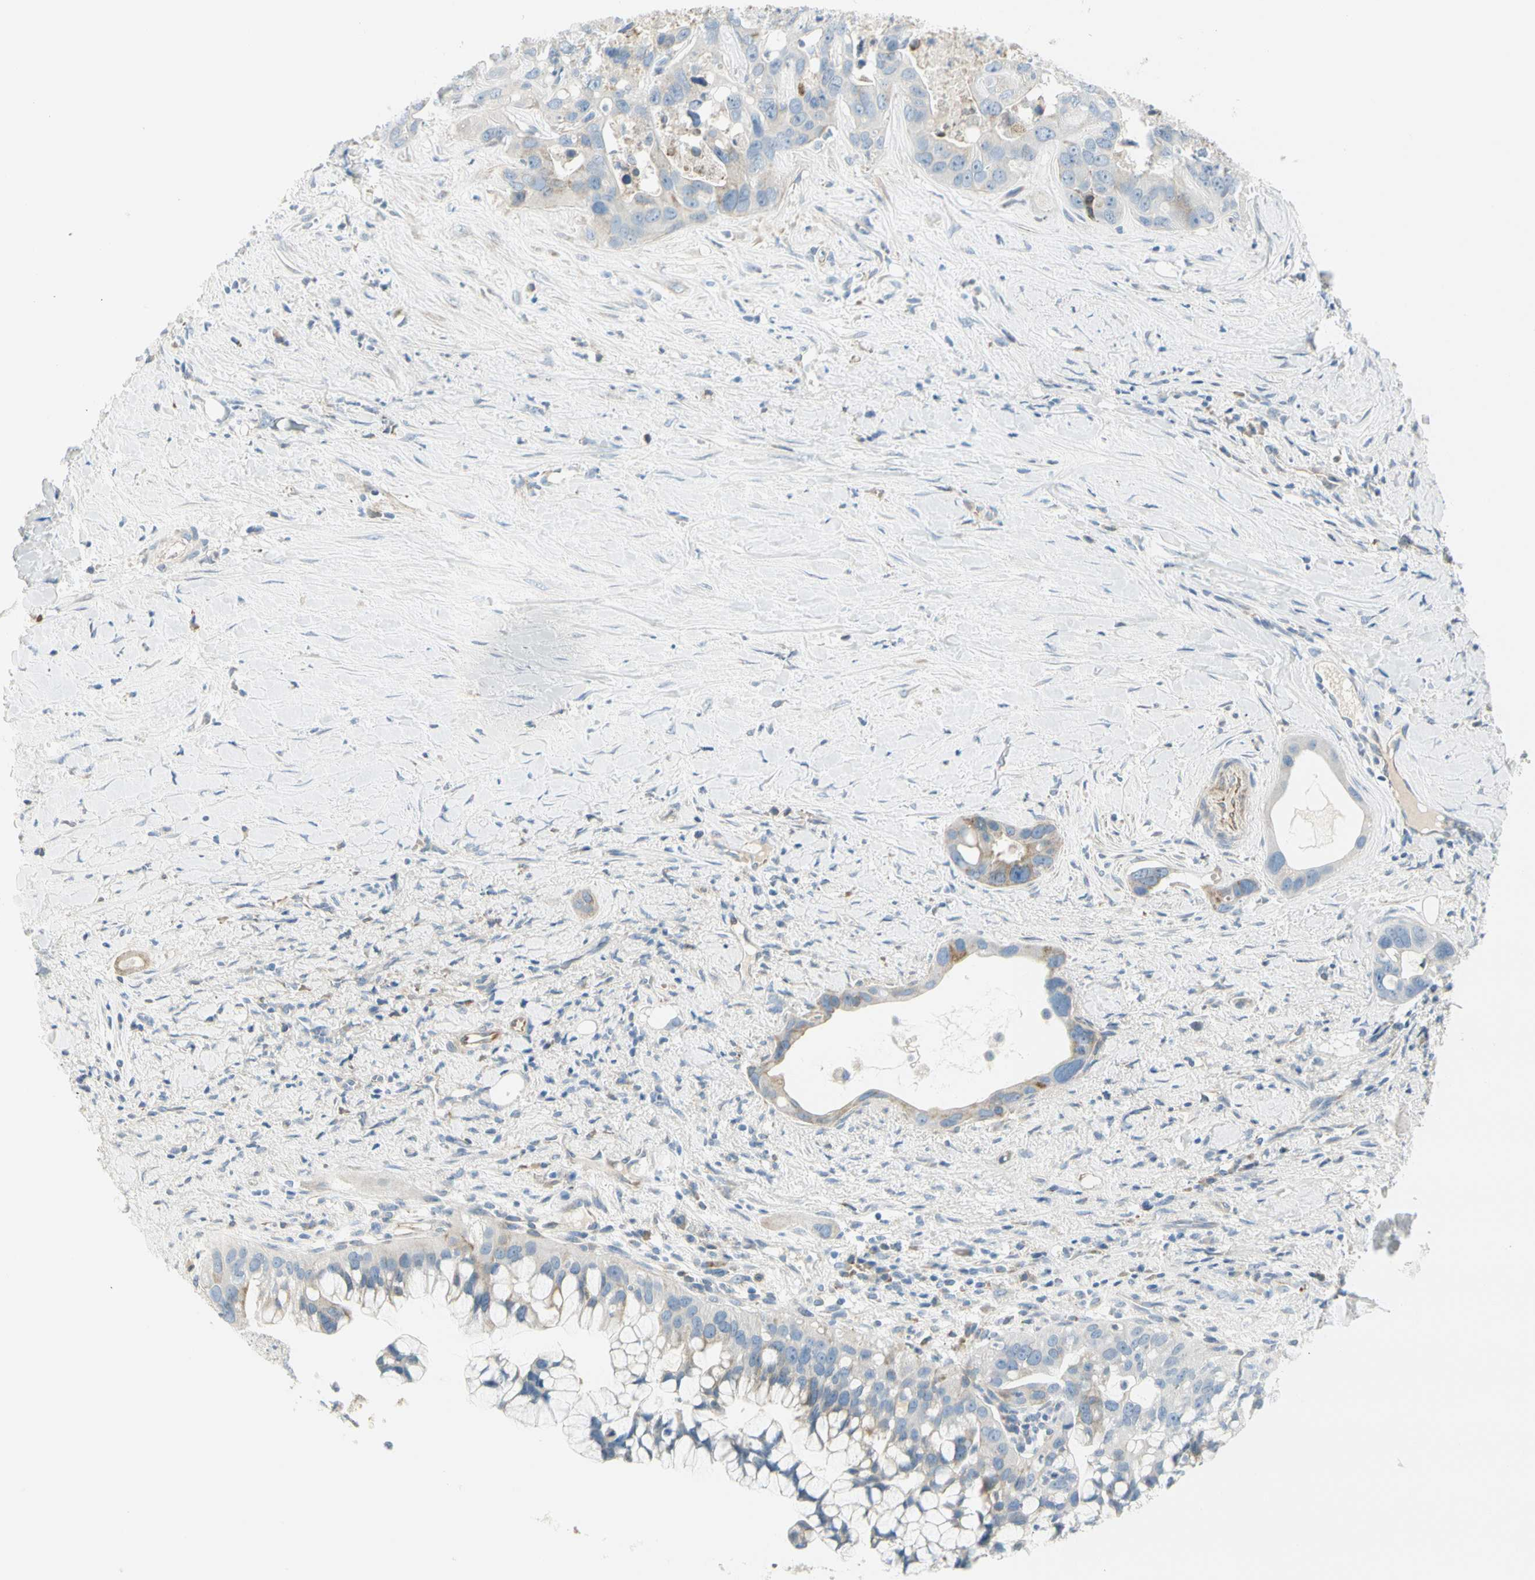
{"staining": {"intensity": "negative", "quantity": "none", "location": "none"}, "tissue": "liver cancer", "cell_type": "Tumor cells", "image_type": "cancer", "snomed": [{"axis": "morphology", "description": "Cholangiocarcinoma"}, {"axis": "topography", "description": "Liver"}], "caption": "The immunohistochemistry micrograph has no significant positivity in tumor cells of liver cancer tissue. Nuclei are stained in blue.", "gene": "TNFSF11", "patient": {"sex": "female", "age": 65}}